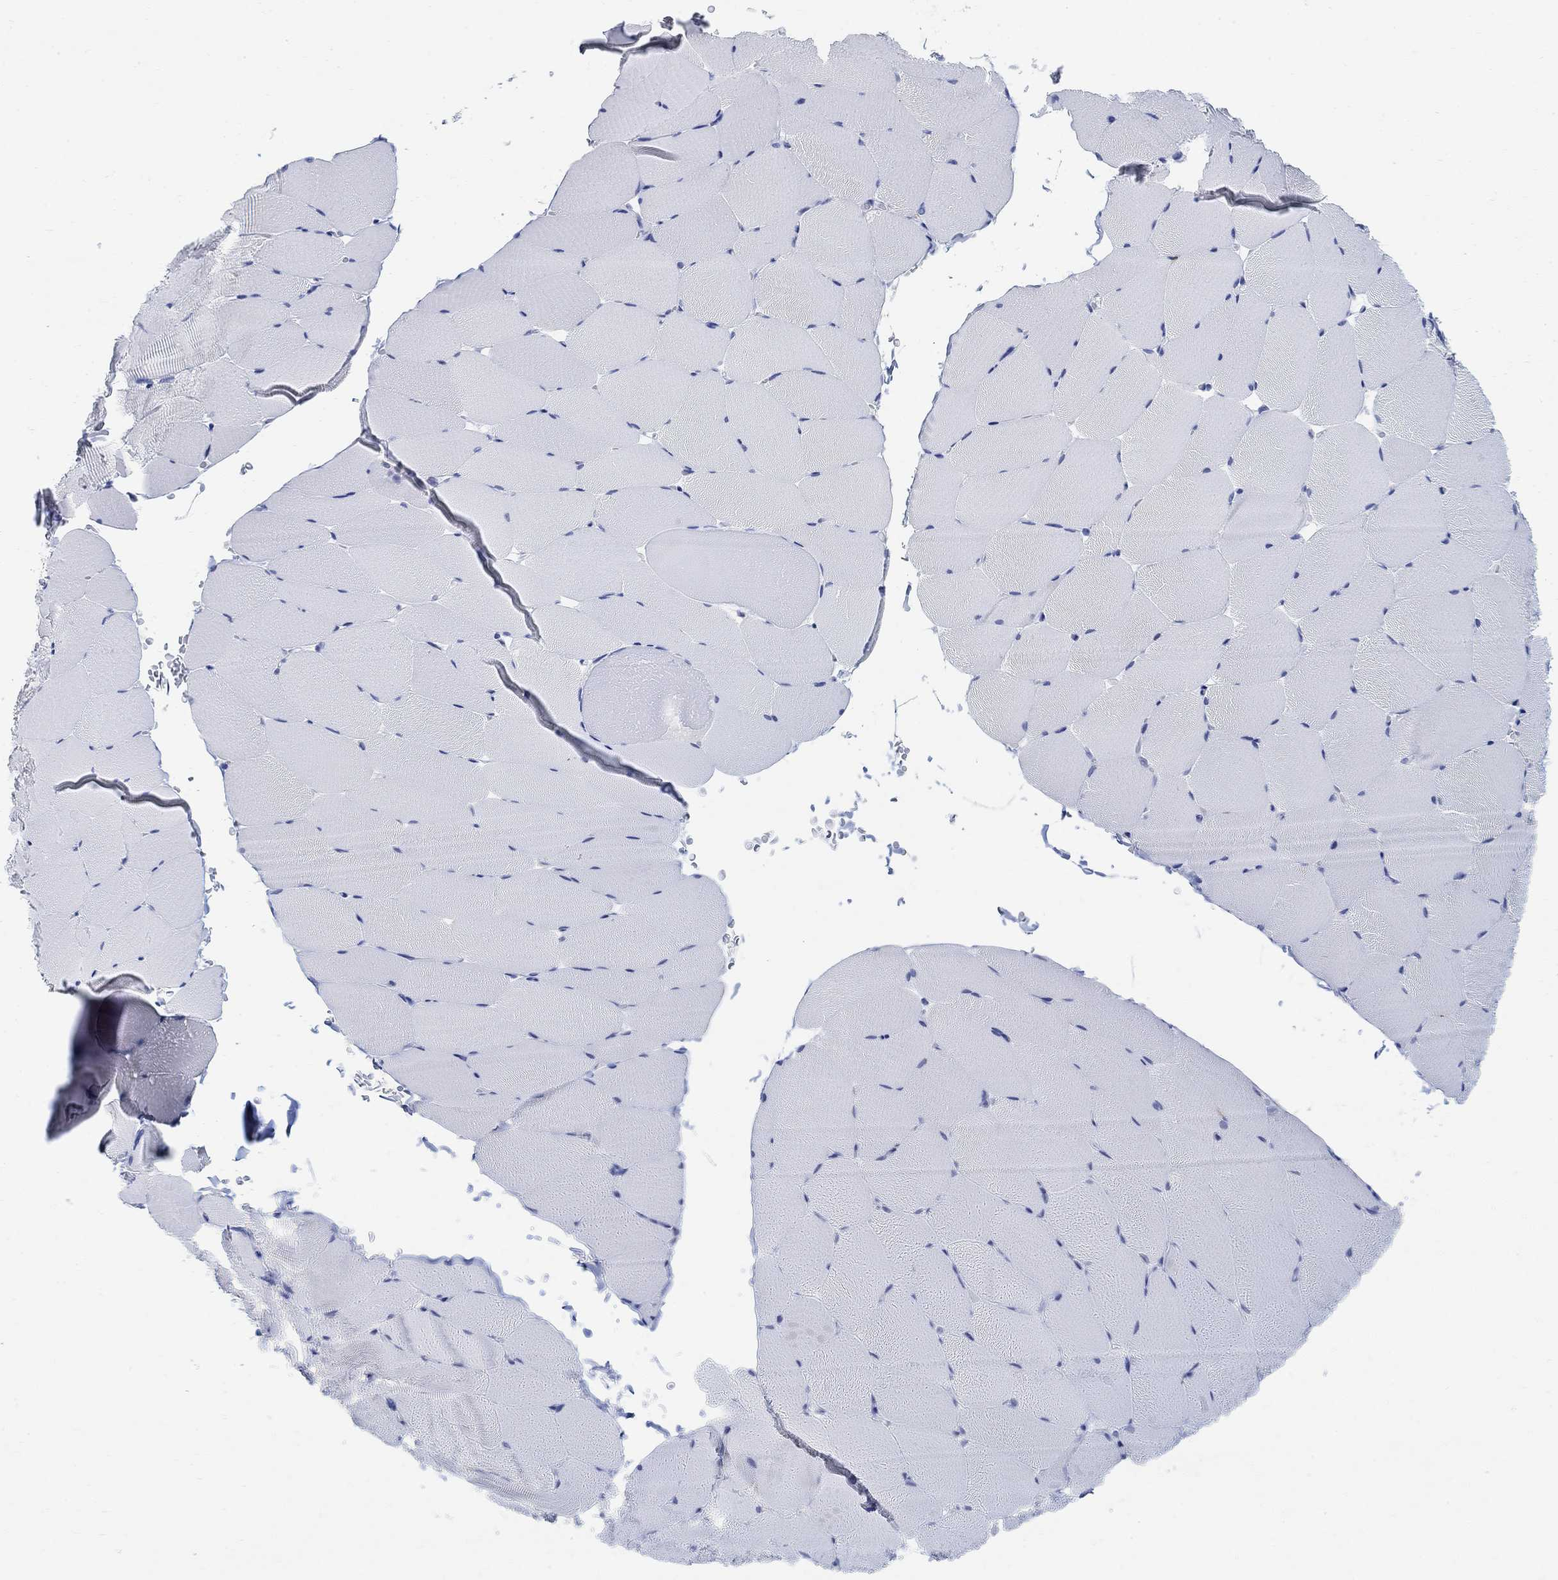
{"staining": {"intensity": "negative", "quantity": "none", "location": "none"}, "tissue": "skeletal muscle", "cell_type": "Myocytes", "image_type": "normal", "snomed": [{"axis": "morphology", "description": "Normal tissue, NOS"}, {"axis": "topography", "description": "Skeletal muscle"}], "caption": "Immunohistochemistry (IHC) photomicrograph of benign skeletal muscle stained for a protein (brown), which shows no positivity in myocytes. Nuclei are stained in blue.", "gene": "PHF21B", "patient": {"sex": "female", "age": 37}}